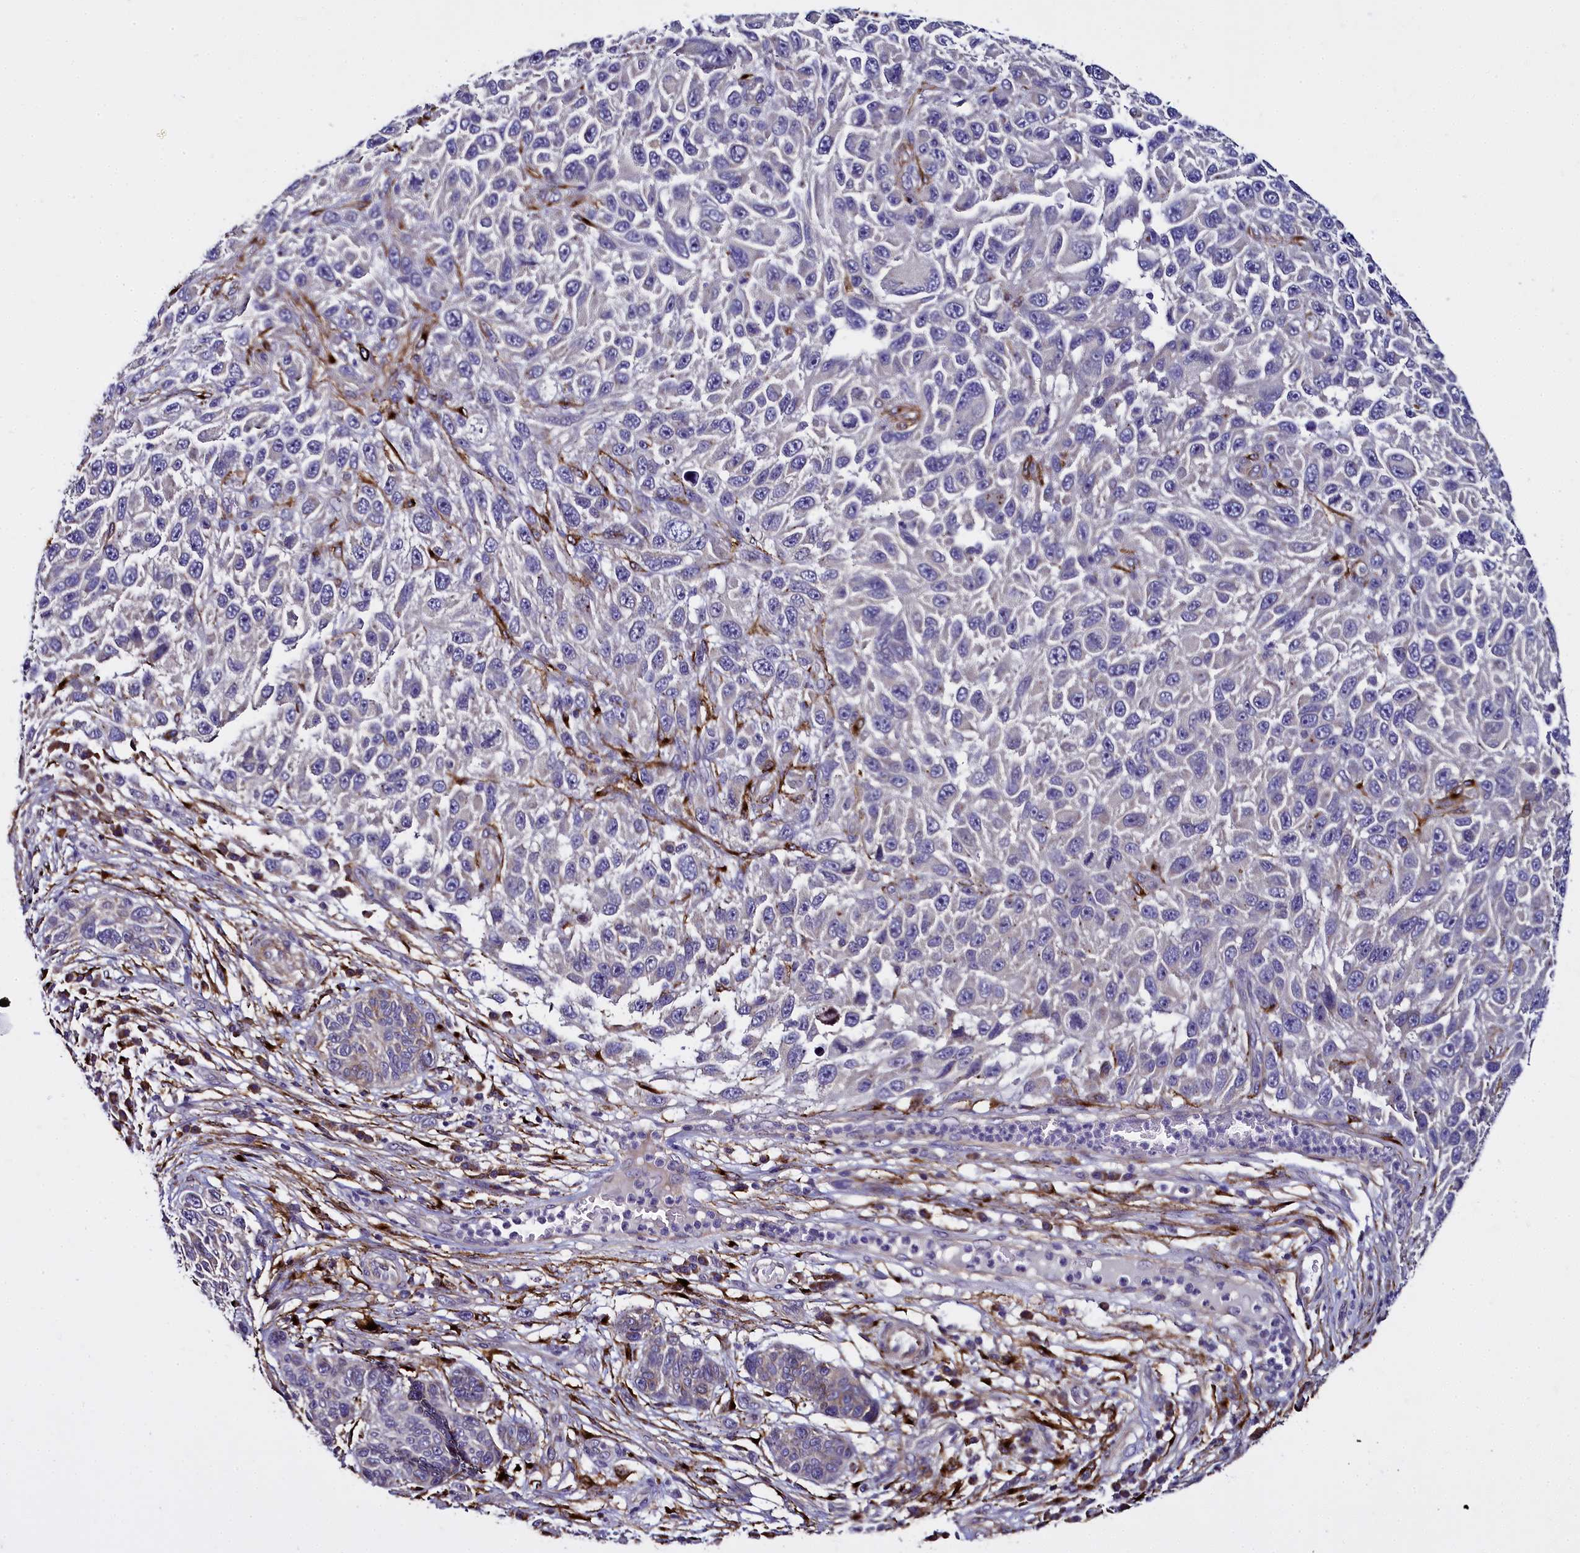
{"staining": {"intensity": "negative", "quantity": "none", "location": "none"}, "tissue": "melanoma", "cell_type": "Tumor cells", "image_type": "cancer", "snomed": [{"axis": "morphology", "description": "Malignant melanoma, NOS"}, {"axis": "topography", "description": "Skin"}], "caption": "IHC of malignant melanoma displays no positivity in tumor cells. The staining is performed using DAB brown chromogen with nuclei counter-stained in using hematoxylin.", "gene": "MRC2", "patient": {"sex": "female", "age": 96}}